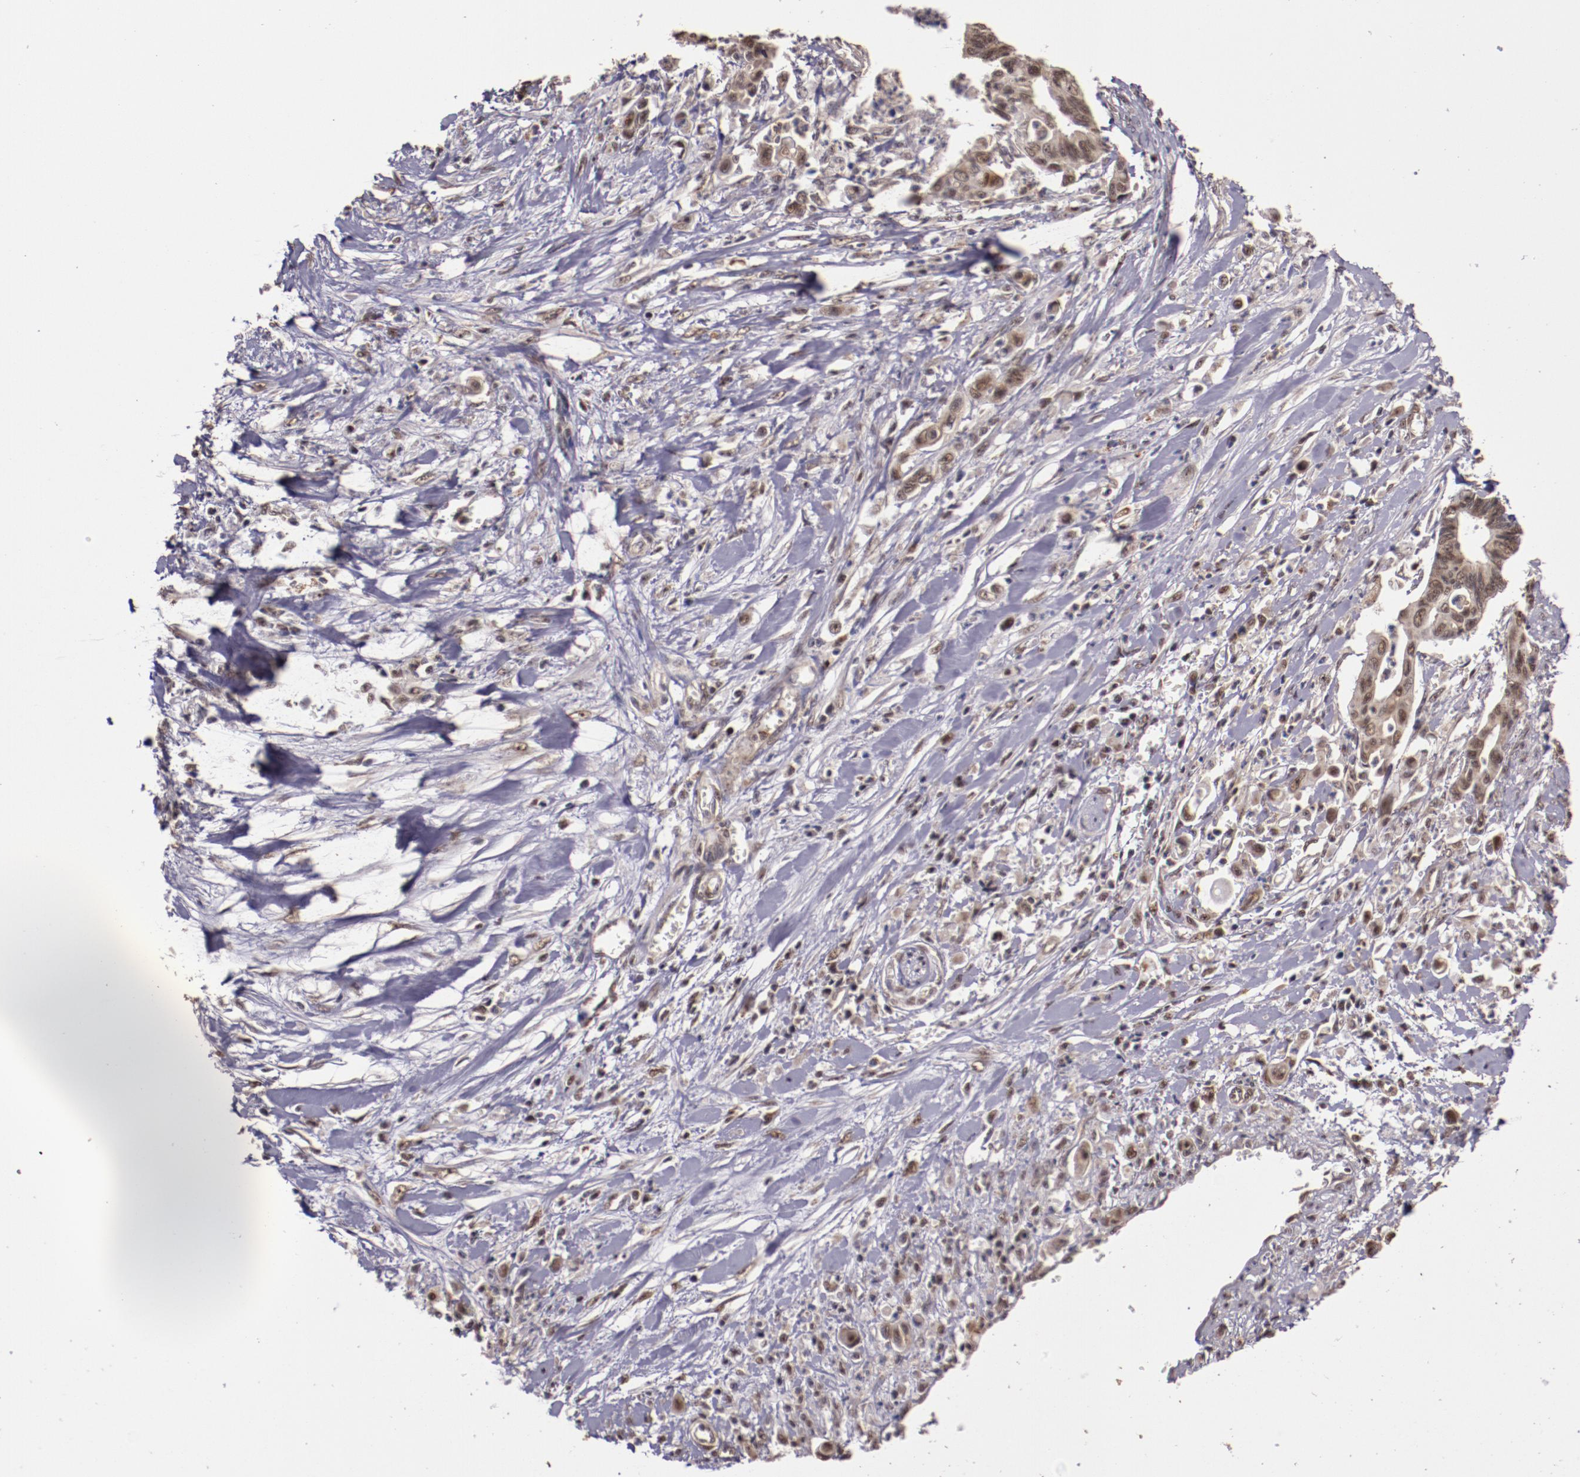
{"staining": {"intensity": "moderate", "quantity": ">75%", "location": "cytoplasmic/membranous,nuclear"}, "tissue": "pancreatic cancer", "cell_type": "Tumor cells", "image_type": "cancer", "snomed": [{"axis": "morphology", "description": "Adenocarcinoma, NOS"}, {"axis": "topography", "description": "Pancreas"}], "caption": "Immunohistochemistry (IHC) photomicrograph of pancreatic adenocarcinoma stained for a protein (brown), which demonstrates medium levels of moderate cytoplasmic/membranous and nuclear staining in approximately >75% of tumor cells.", "gene": "CECR2", "patient": {"sex": "female", "age": 70}}